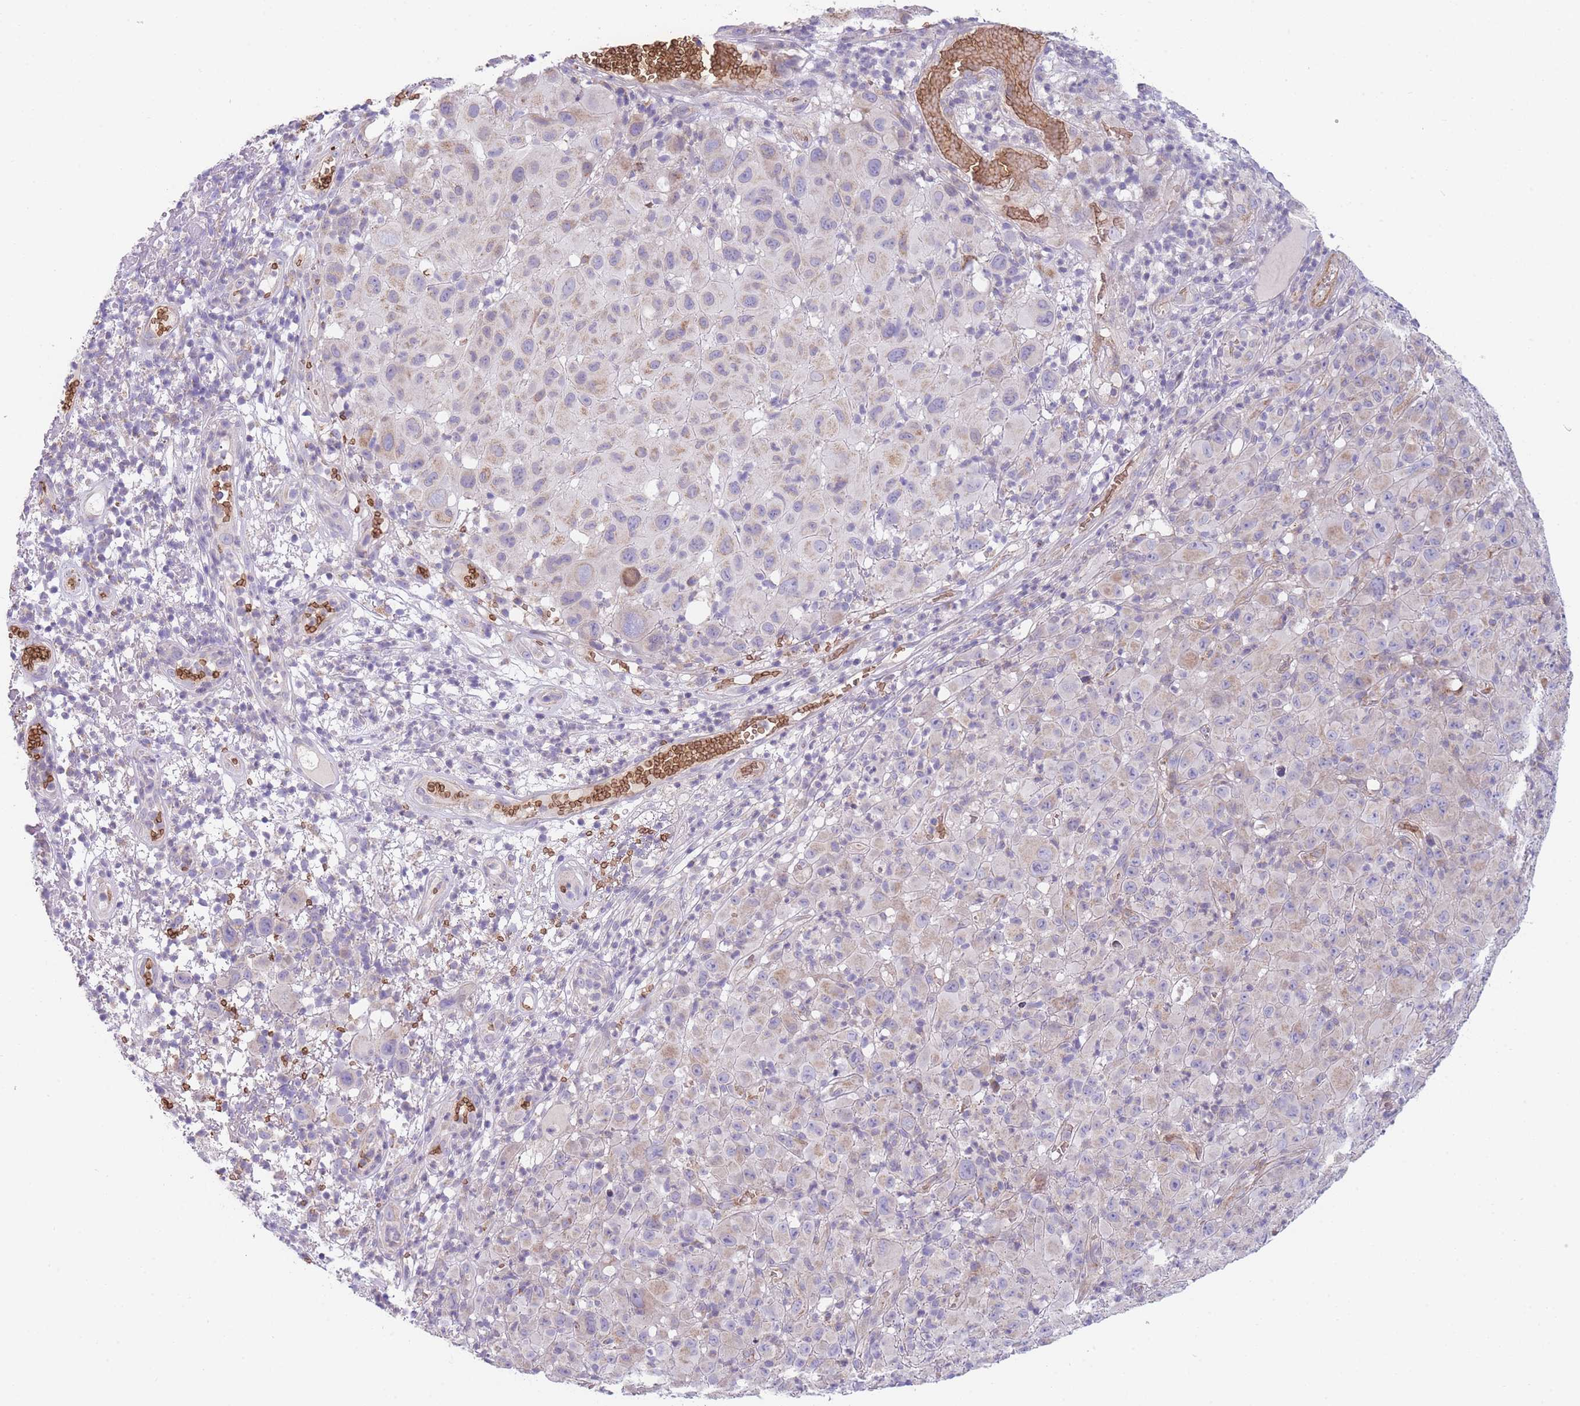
{"staining": {"intensity": "weak", "quantity": "<25%", "location": "cytoplasmic/membranous"}, "tissue": "melanoma", "cell_type": "Tumor cells", "image_type": "cancer", "snomed": [{"axis": "morphology", "description": "Malignant melanoma, NOS"}, {"axis": "topography", "description": "Skin"}], "caption": "Protein analysis of malignant melanoma displays no significant positivity in tumor cells.", "gene": "SMPD4", "patient": {"sex": "male", "age": 73}}